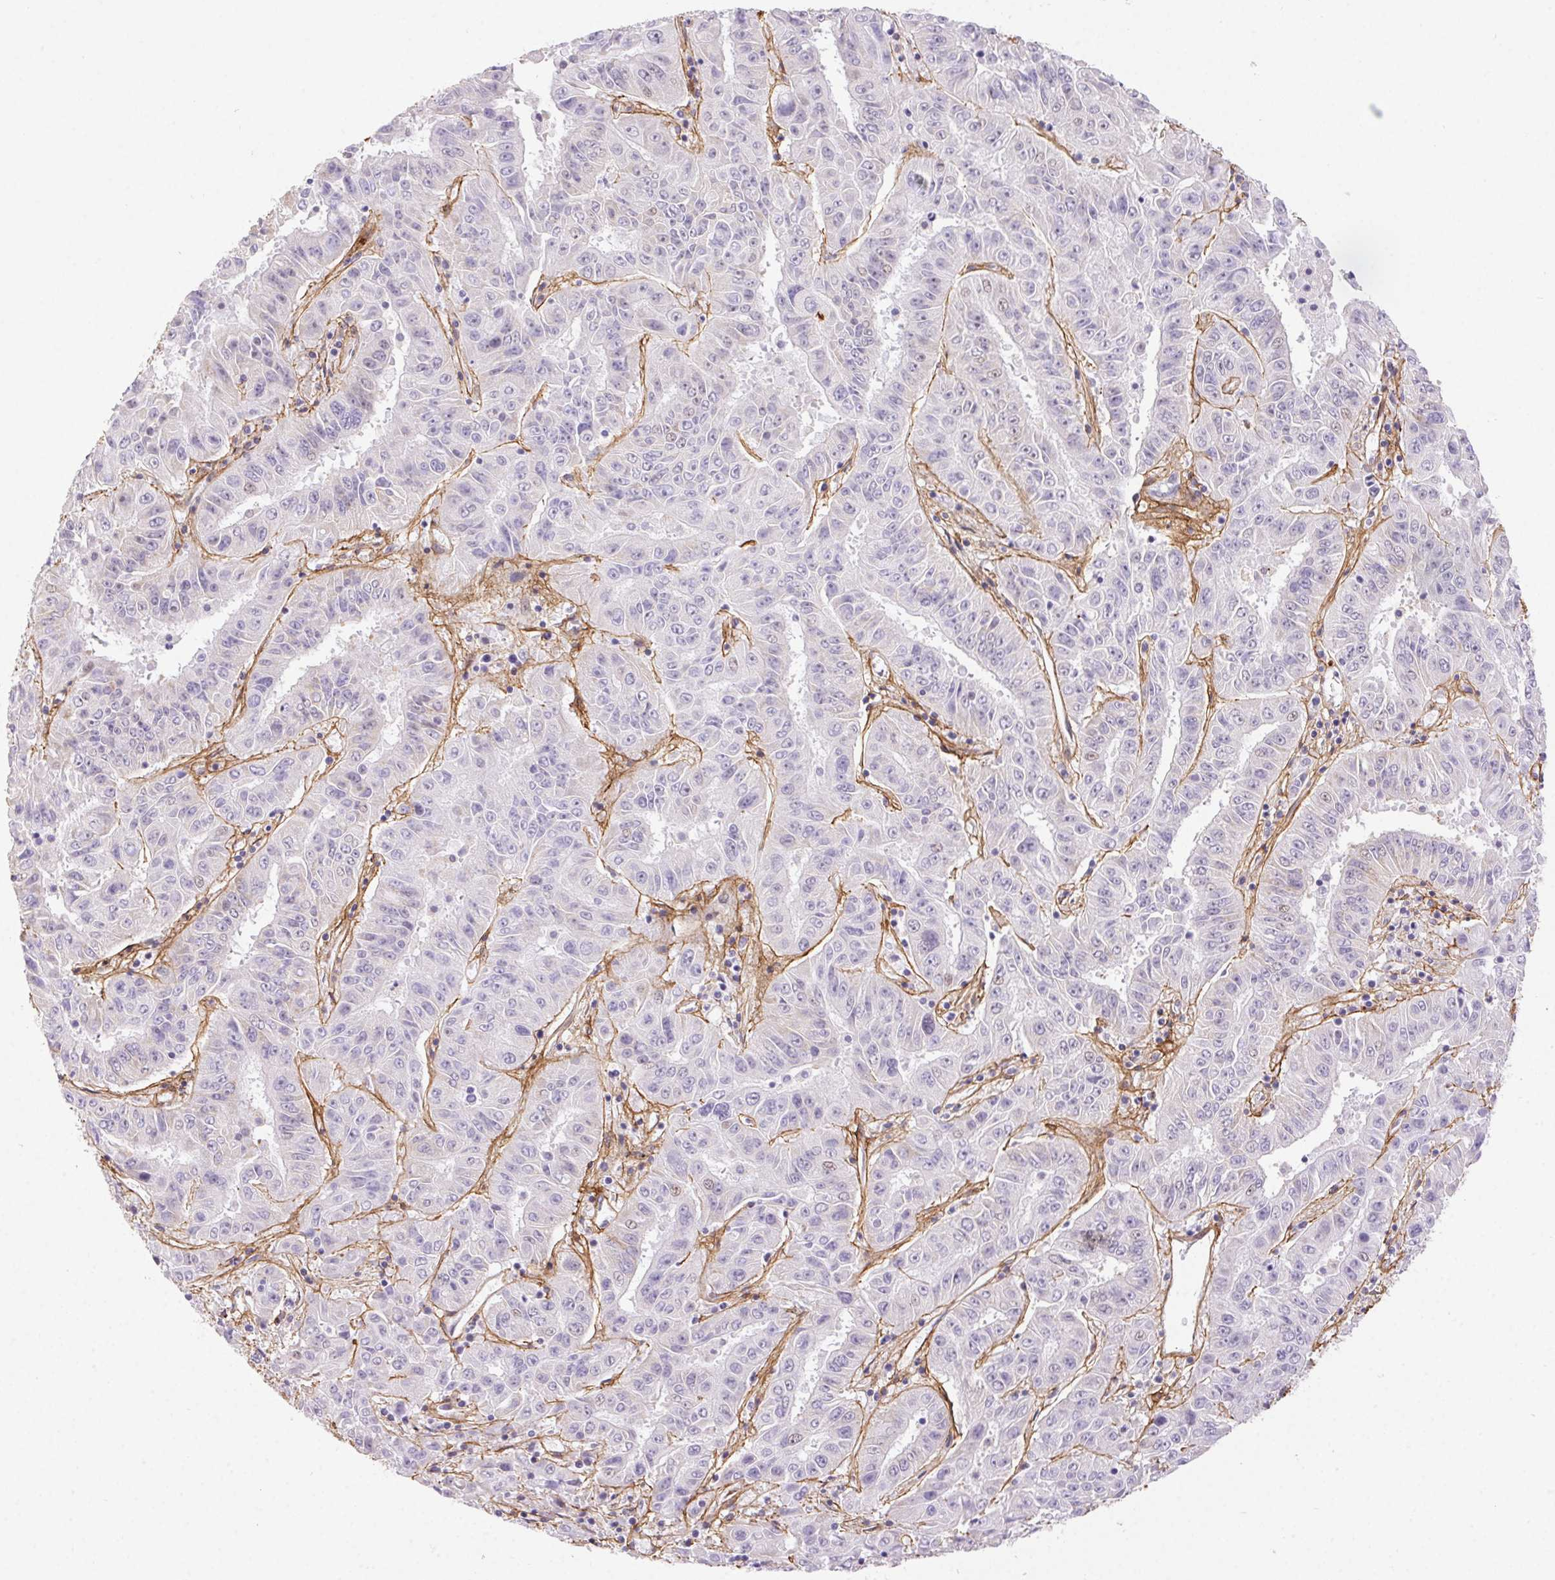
{"staining": {"intensity": "negative", "quantity": "none", "location": "none"}, "tissue": "pancreatic cancer", "cell_type": "Tumor cells", "image_type": "cancer", "snomed": [{"axis": "morphology", "description": "Adenocarcinoma, NOS"}, {"axis": "topography", "description": "Pancreas"}], "caption": "Immunohistochemistry (IHC) image of neoplastic tissue: pancreatic cancer stained with DAB (3,3'-diaminobenzidine) reveals no significant protein expression in tumor cells. The staining was performed using DAB to visualize the protein expression in brown, while the nuclei were stained in blue with hematoxylin (Magnification: 20x).", "gene": "PDZD2", "patient": {"sex": "male", "age": 63}}